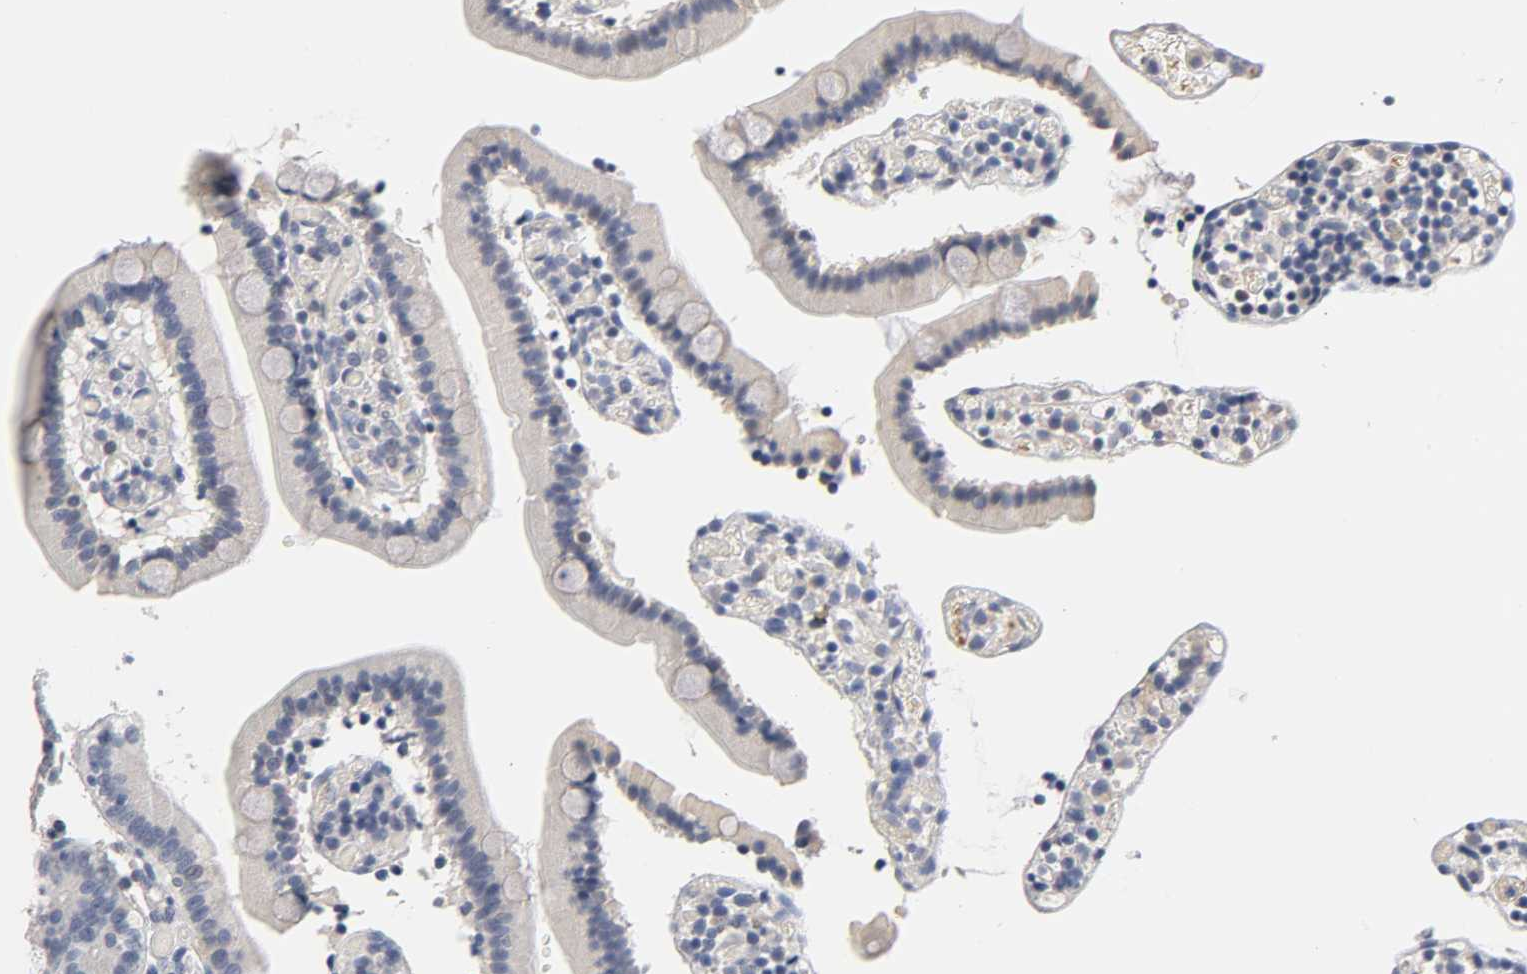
{"staining": {"intensity": "negative", "quantity": "none", "location": "none"}, "tissue": "duodenum", "cell_type": "Glandular cells", "image_type": "normal", "snomed": [{"axis": "morphology", "description": "Normal tissue, NOS"}, {"axis": "topography", "description": "Duodenum"}], "caption": "The immunohistochemistry photomicrograph has no significant positivity in glandular cells of duodenum.", "gene": "OVOL1", "patient": {"sex": "female", "age": 53}}